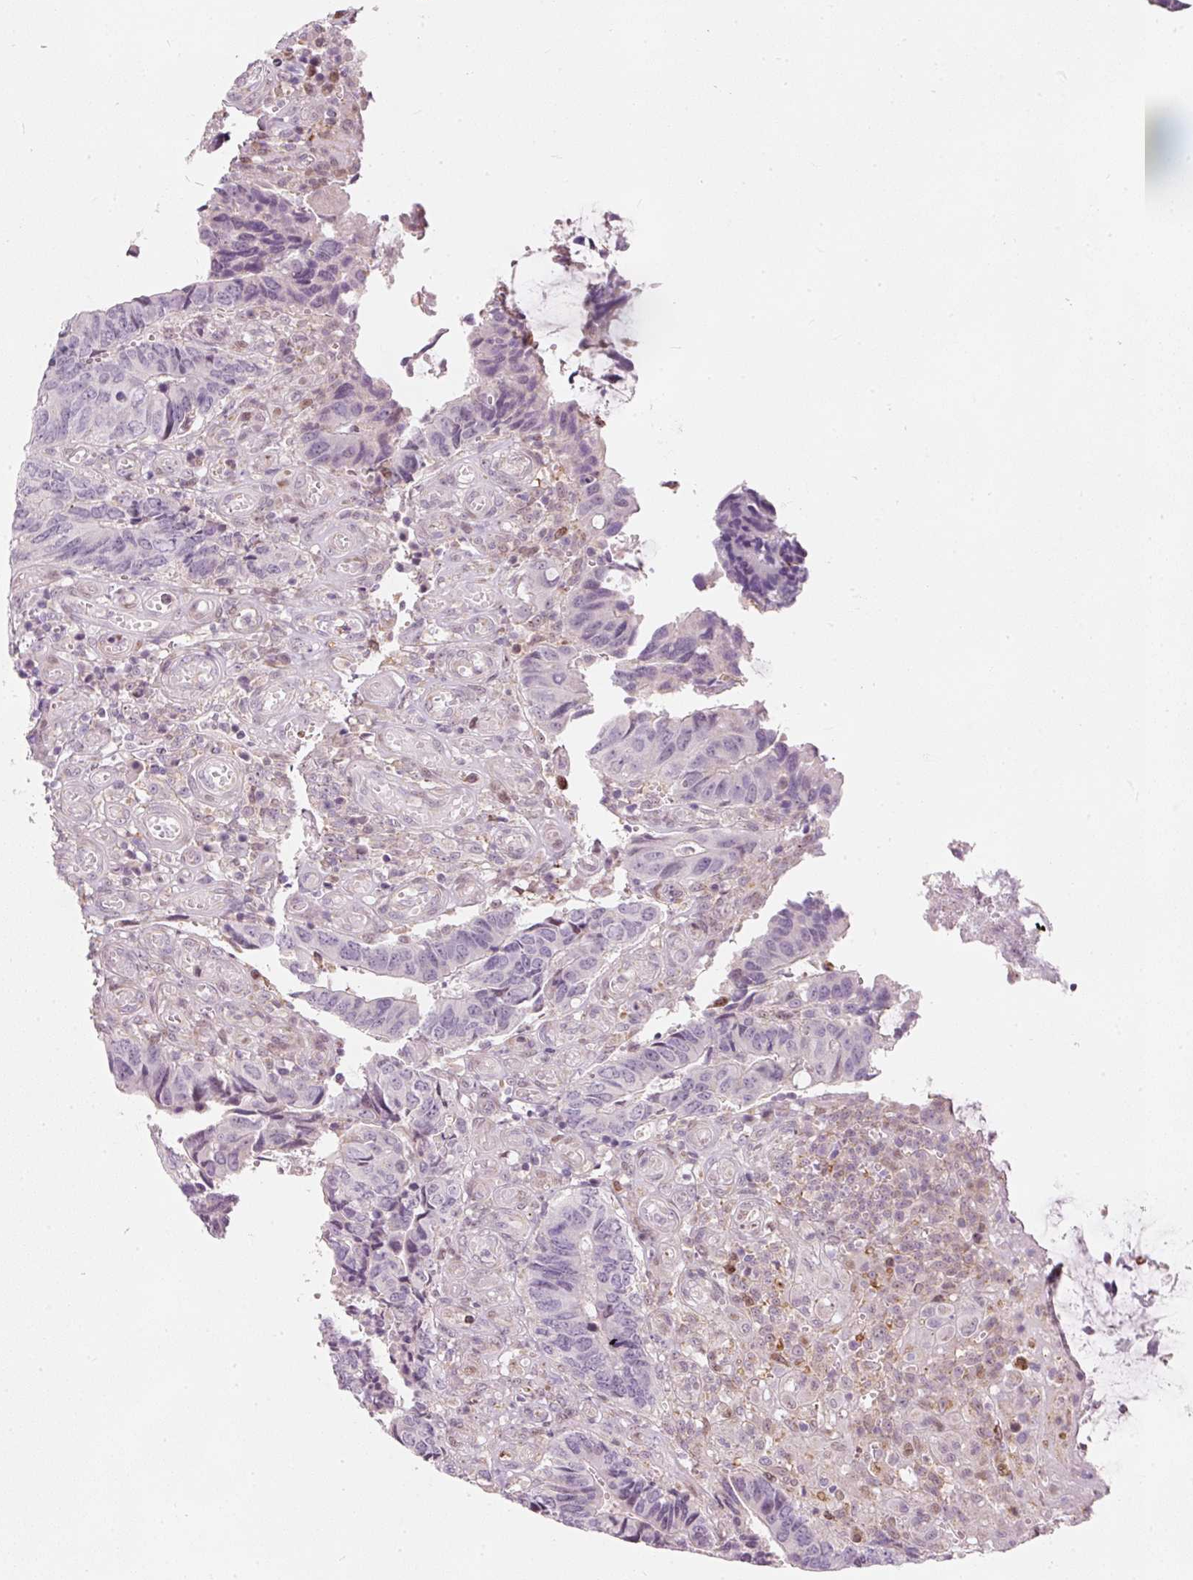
{"staining": {"intensity": "negative", "quantity": "none", "location": "none"}, "tissue": "colorectal cancer", "cell_type": "Tumor cells", "image_type": "cancer", "snomed": [{"axis": "morphology", "description": "Adenocarcinoma, NOS"}, {"axis": "topography", "description": "Colon"}], "caption": "Tumor cells are negative for brown protein staining in colorectal cancer.", "gene": "RNF39", "patient": {"sex": "male", "age": 87}}